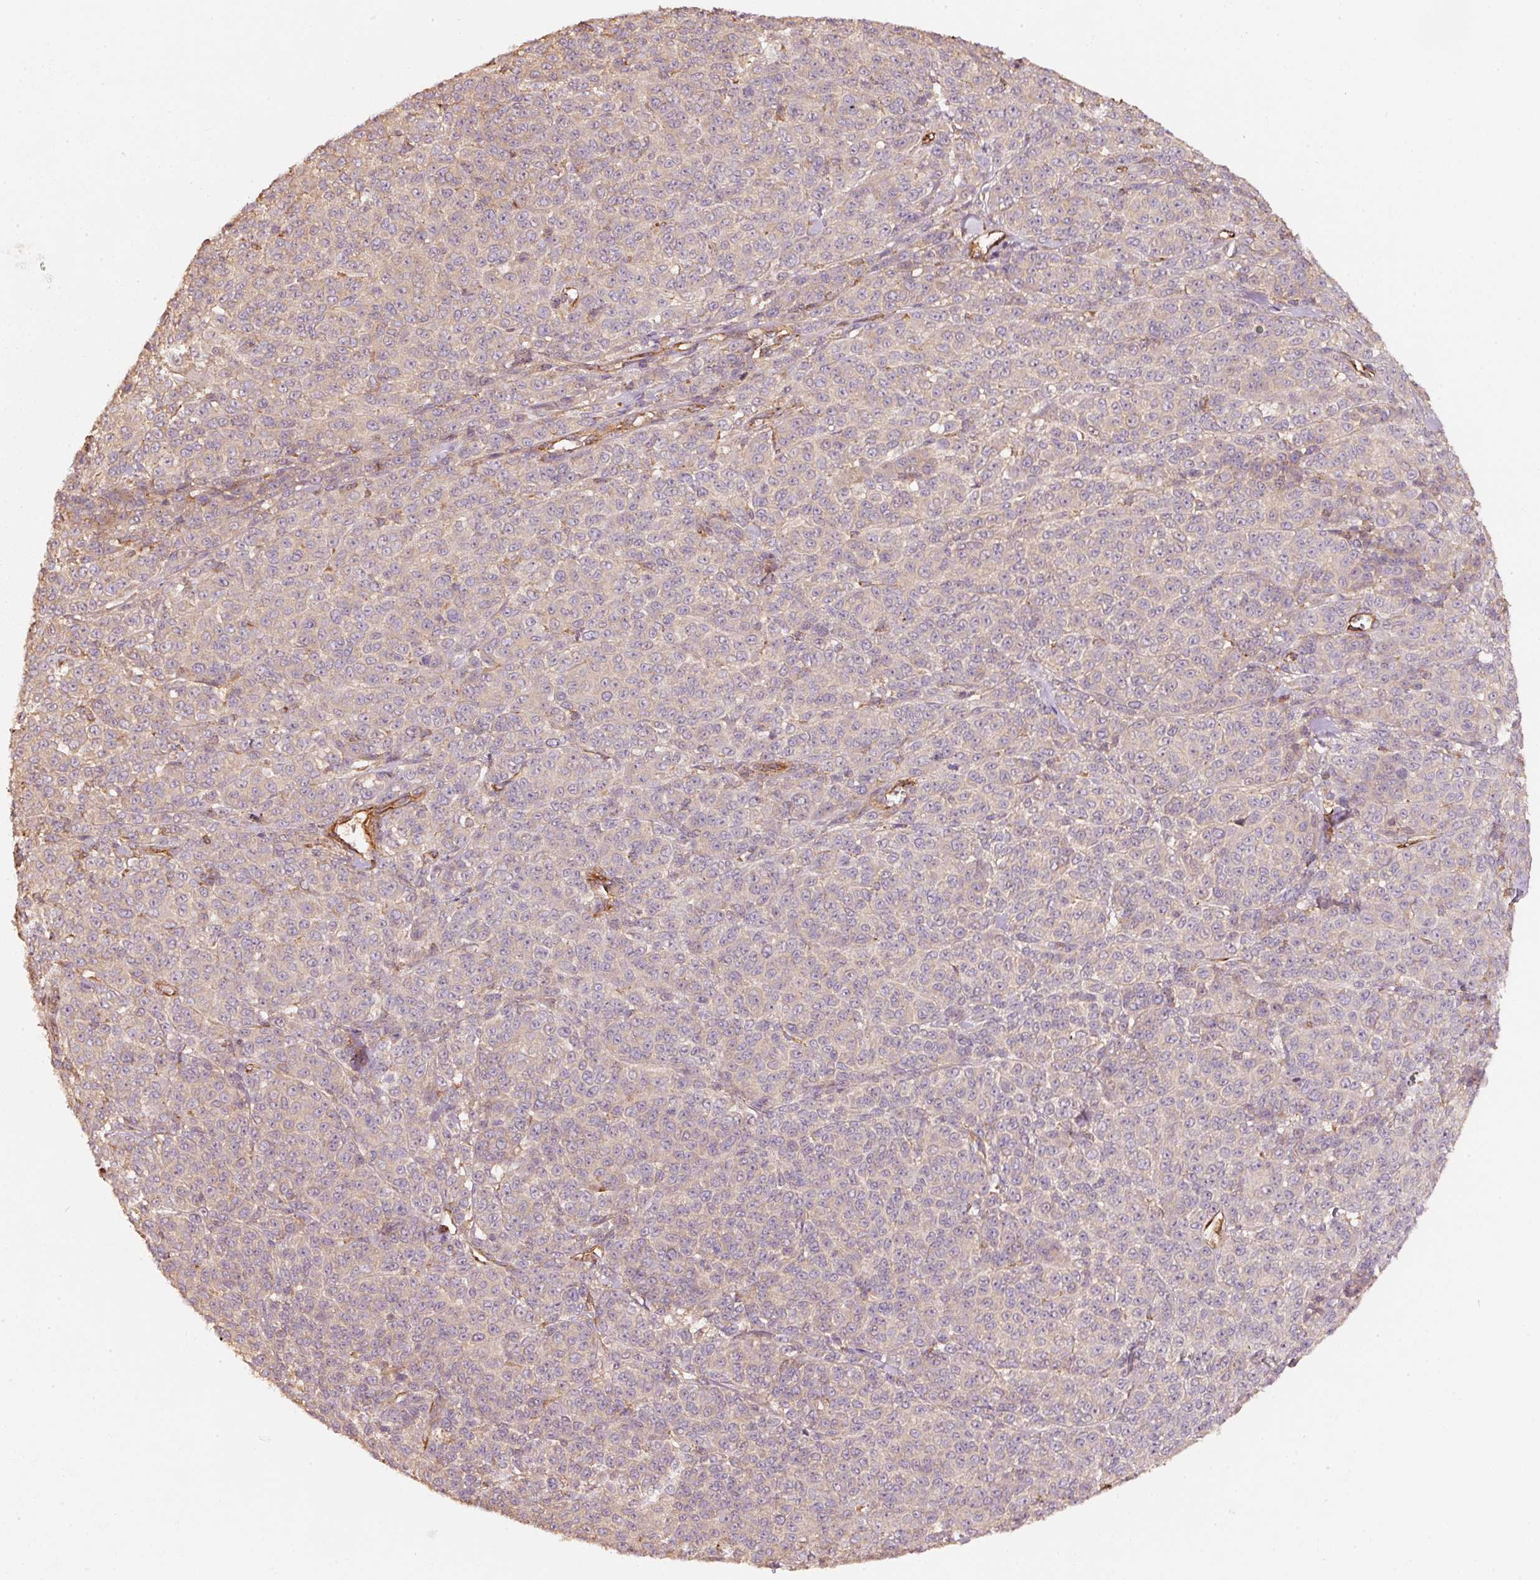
{"staining": {"intensity": "negative", "quantity": "none", "location": "none"}, "tissue": "melanoma", "cell_type": "Tumor cells", "image_type": "cancer", "snomed": [{"axis": "morphology", "description": "Normal tissue, NOS"}, {"axis": "morphology", "description": "Malignant melanoma, NOS"}, {"axis": "topography", "description": "Skin"}], "caption": "Tumor cells show no significant expression in melanoma. Nuclei are stained in blue.", "gene": "CEP95", "patient": {"sex": "female", "age": 34}}